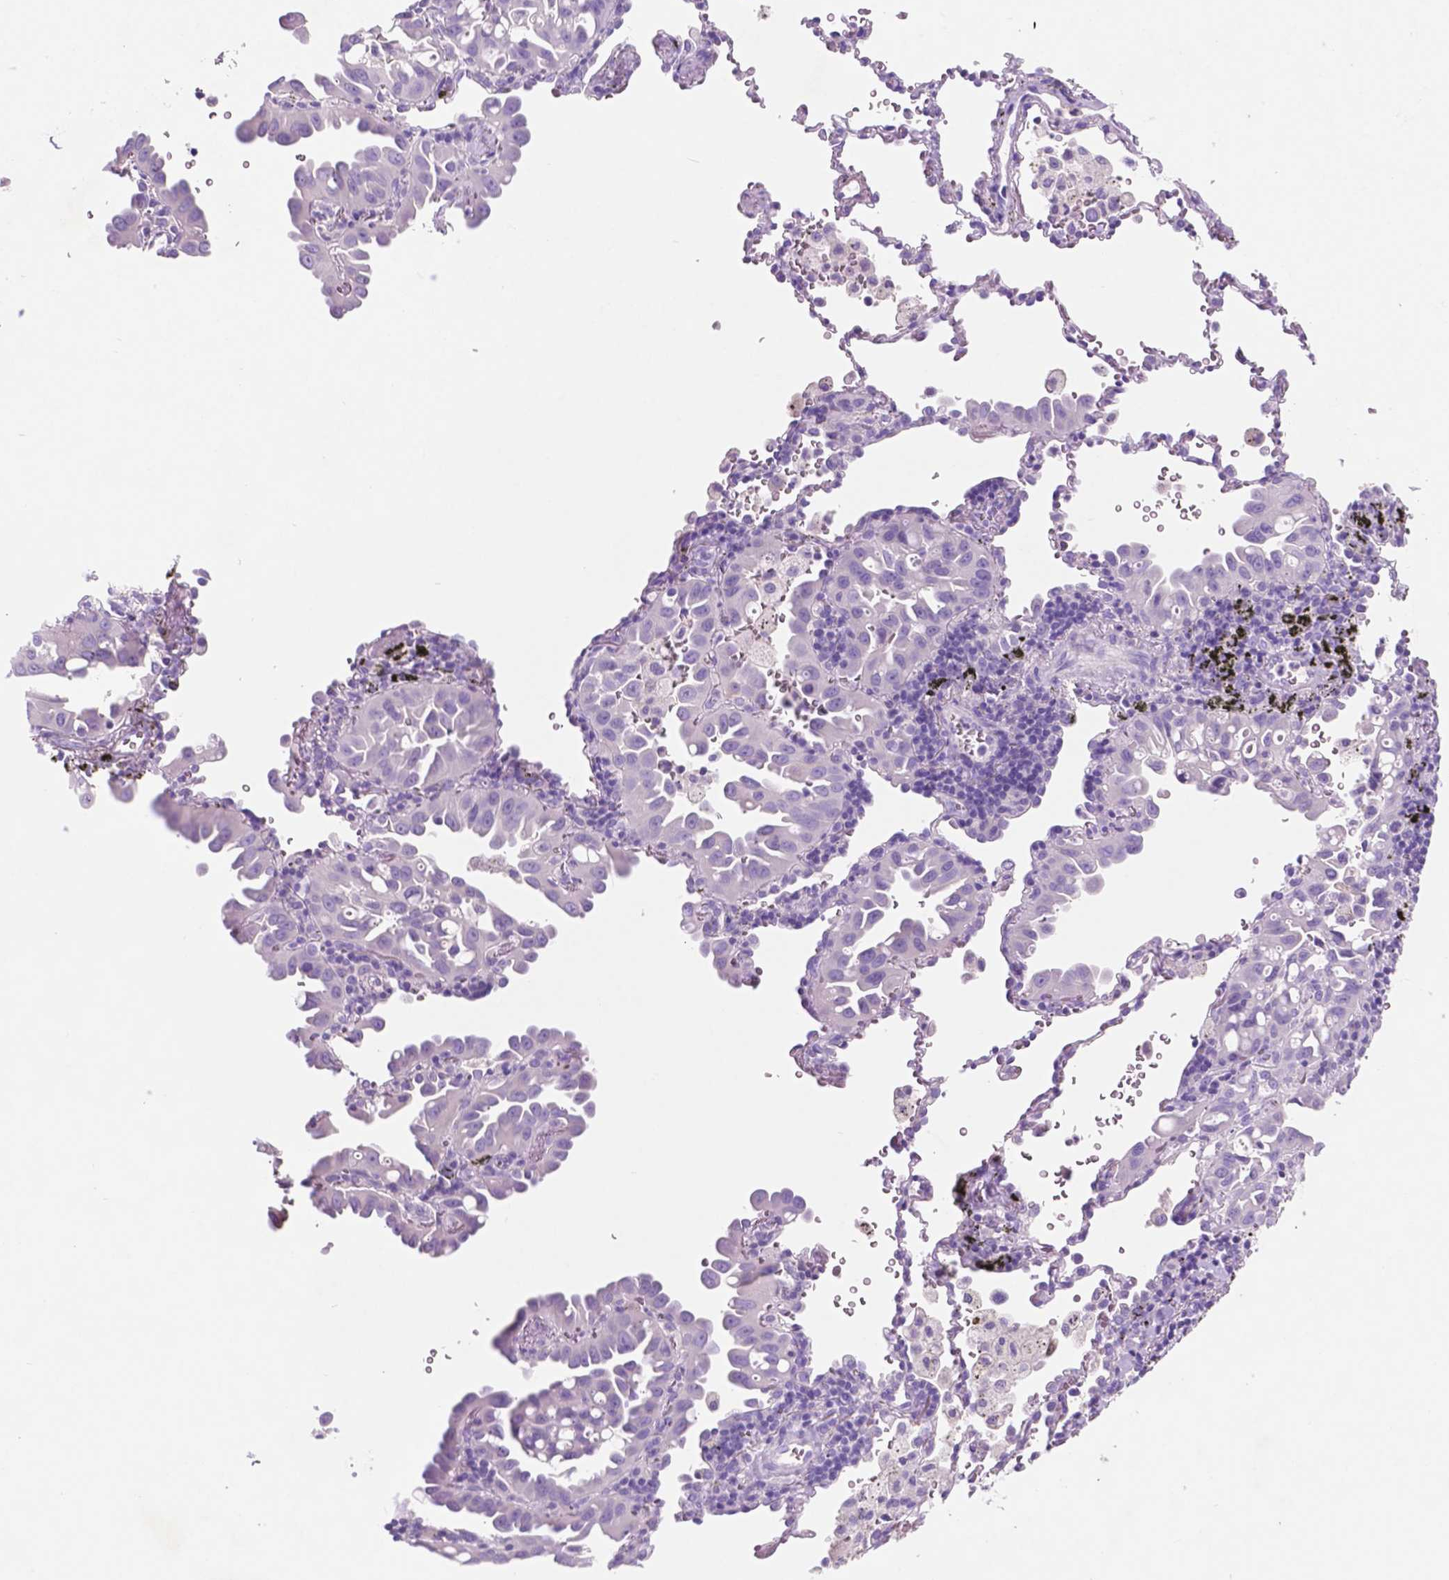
{"staining": {"intensity": "negative", "quantity": "none", "location": "none"}, "tissue": "lung cancer", "cell_type": "Tumor cells", "image_type": "cancer", "snomed": [{"axis": "morphology", "description": "Adenocarcinoma, NOS"}, {"axis": "topography", "description": "Lung"}], "caption": "Tumor cells are negative for protein expression in human lung cancer. (DAB IHC, high magnification).", "gene": "POU4F1", "patient": {"sex": "male", "age": 68}}